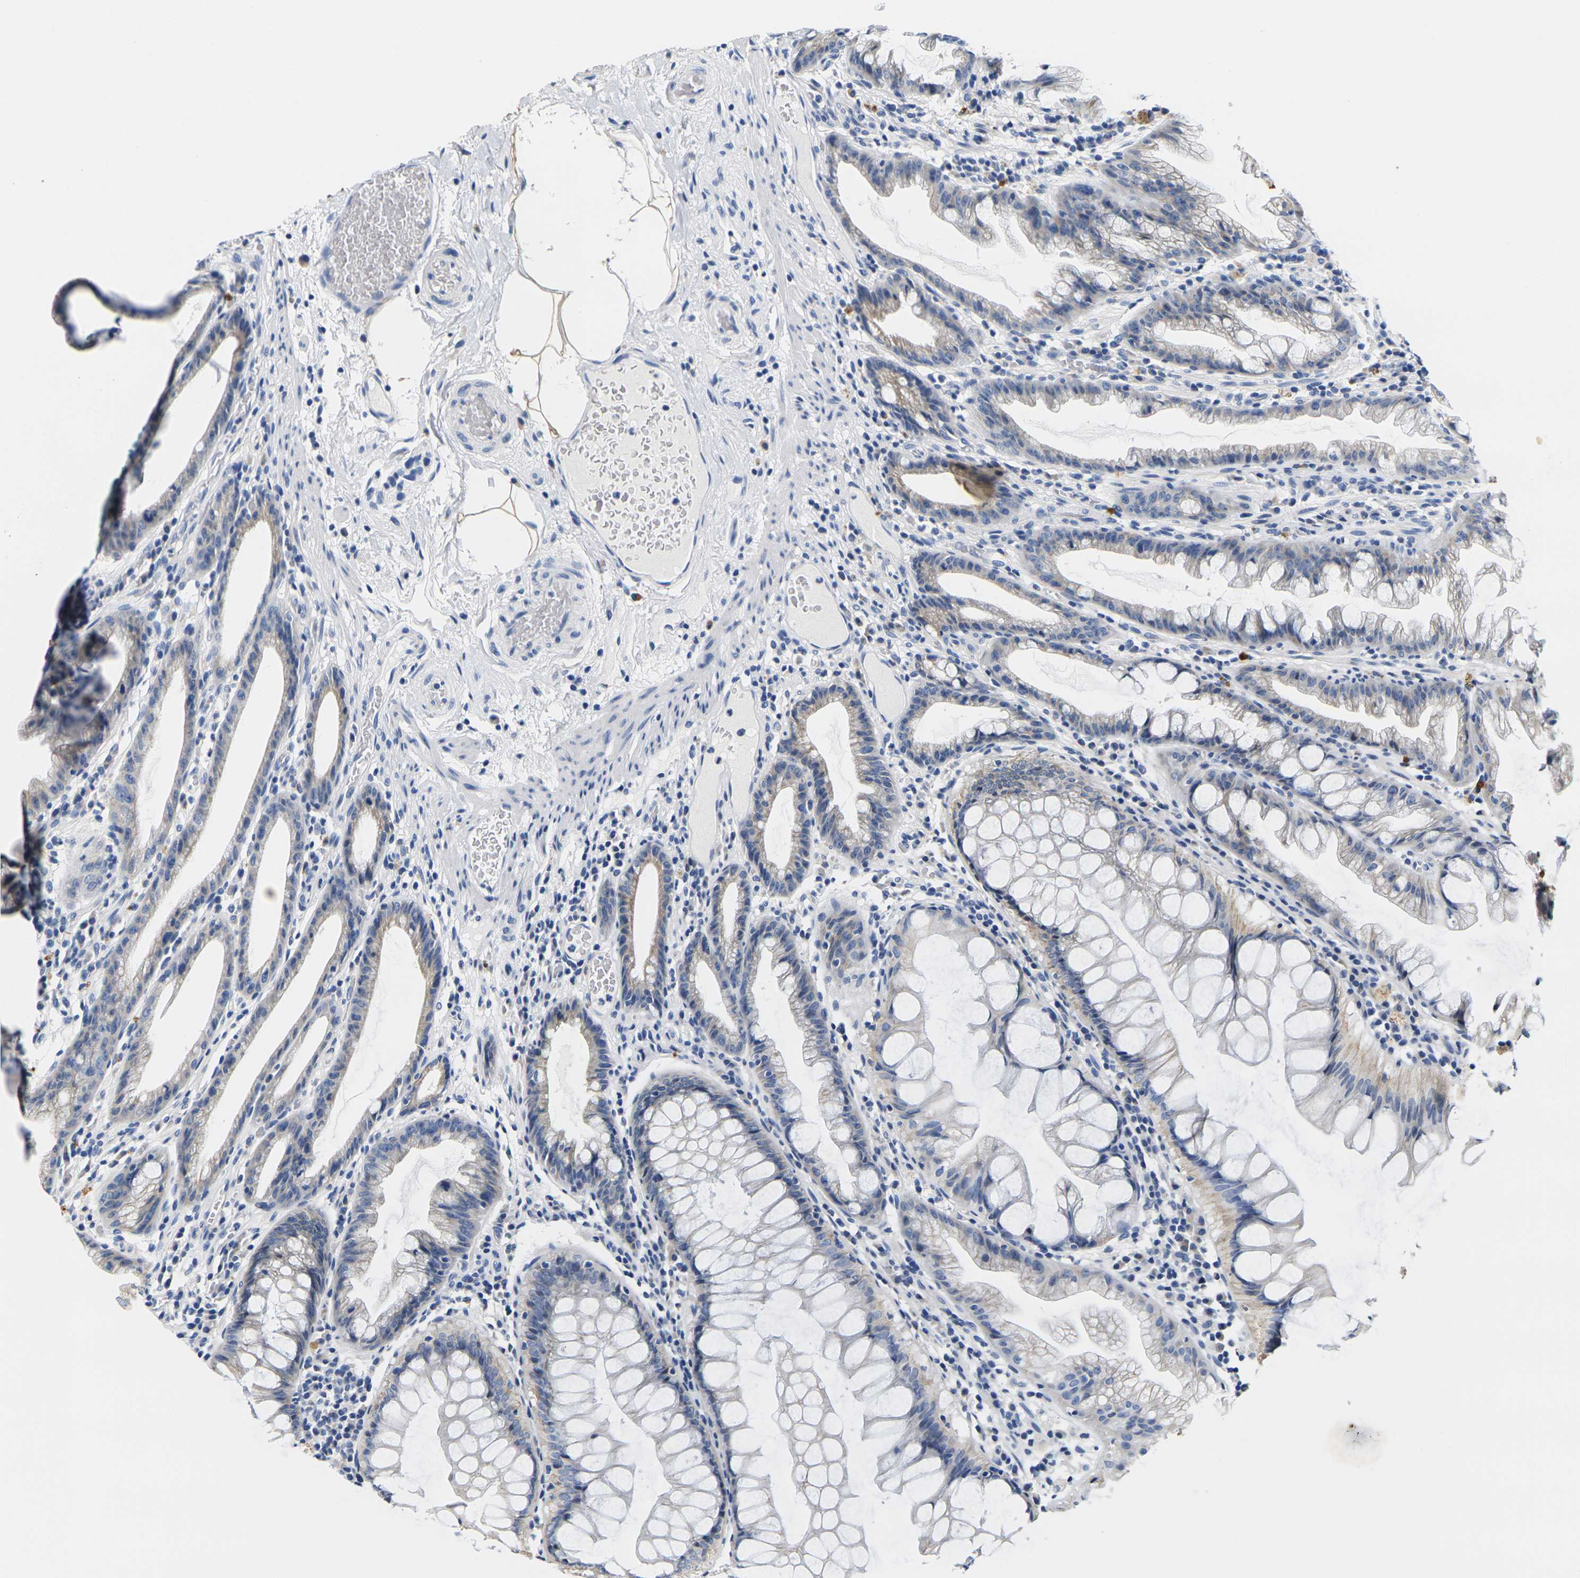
{"staining": {"intensity": "negative", "quantity": "none", "location": "none"}, "tissue": "colon", "cell_type": "Endothelial cells", "image_type": "normal", "snomed": [{"axis": "morphology", "description": "Normal tissue, NOS"}, {"axis": "topography", "description": "Smooth muscle"}, {"axis": "topography", "description": "Colon"}], "caption": "Endothelial cells show no significant expression in benign colon.", "gene": "NOCT", "patient": {"sex": "male", "age": 67}}